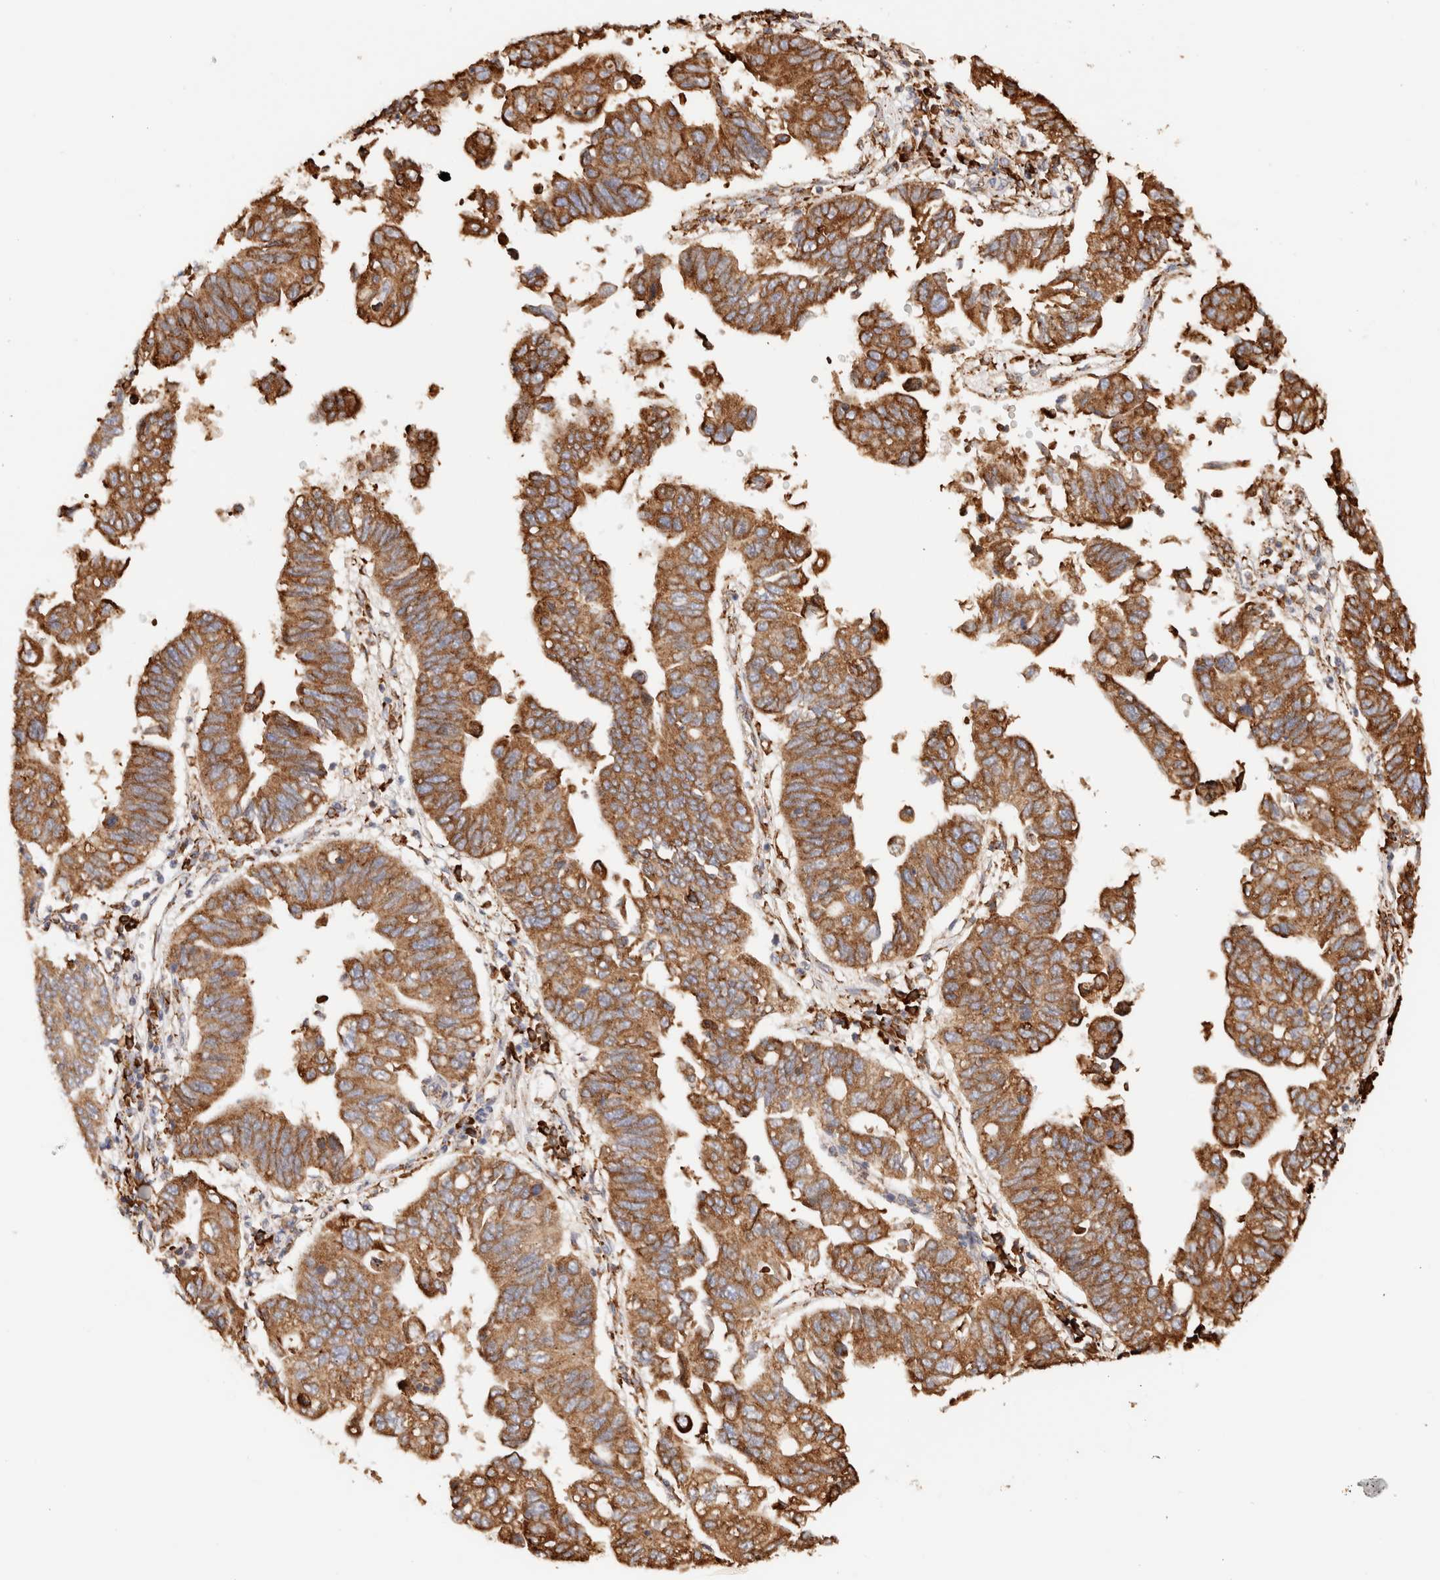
{"staining": {"intensity": "strong", "quantity": ">75%", "location": "cytoplasmic/membranous"}, "tissue": "stomach cancer", "cell_type": "Tumor cells", "image_type": "cancer", "snomed": [{"axis": "morphology", "description": "Adenocarcinoma, NOS"}, {"axis": "topography", "description": "Stomach"}], "caption": "The immunohistochemical stain highlights strong cytoplasmic/membranous staining in tumor cells of adenocarcinoma (stomach) tissue. (DAB (3,3'-diaminobenzidine) IHC, brown staining for protein, blue staining for nuclei).", "gene": "FER", "patient": {"sex": "male", "age": 59}}